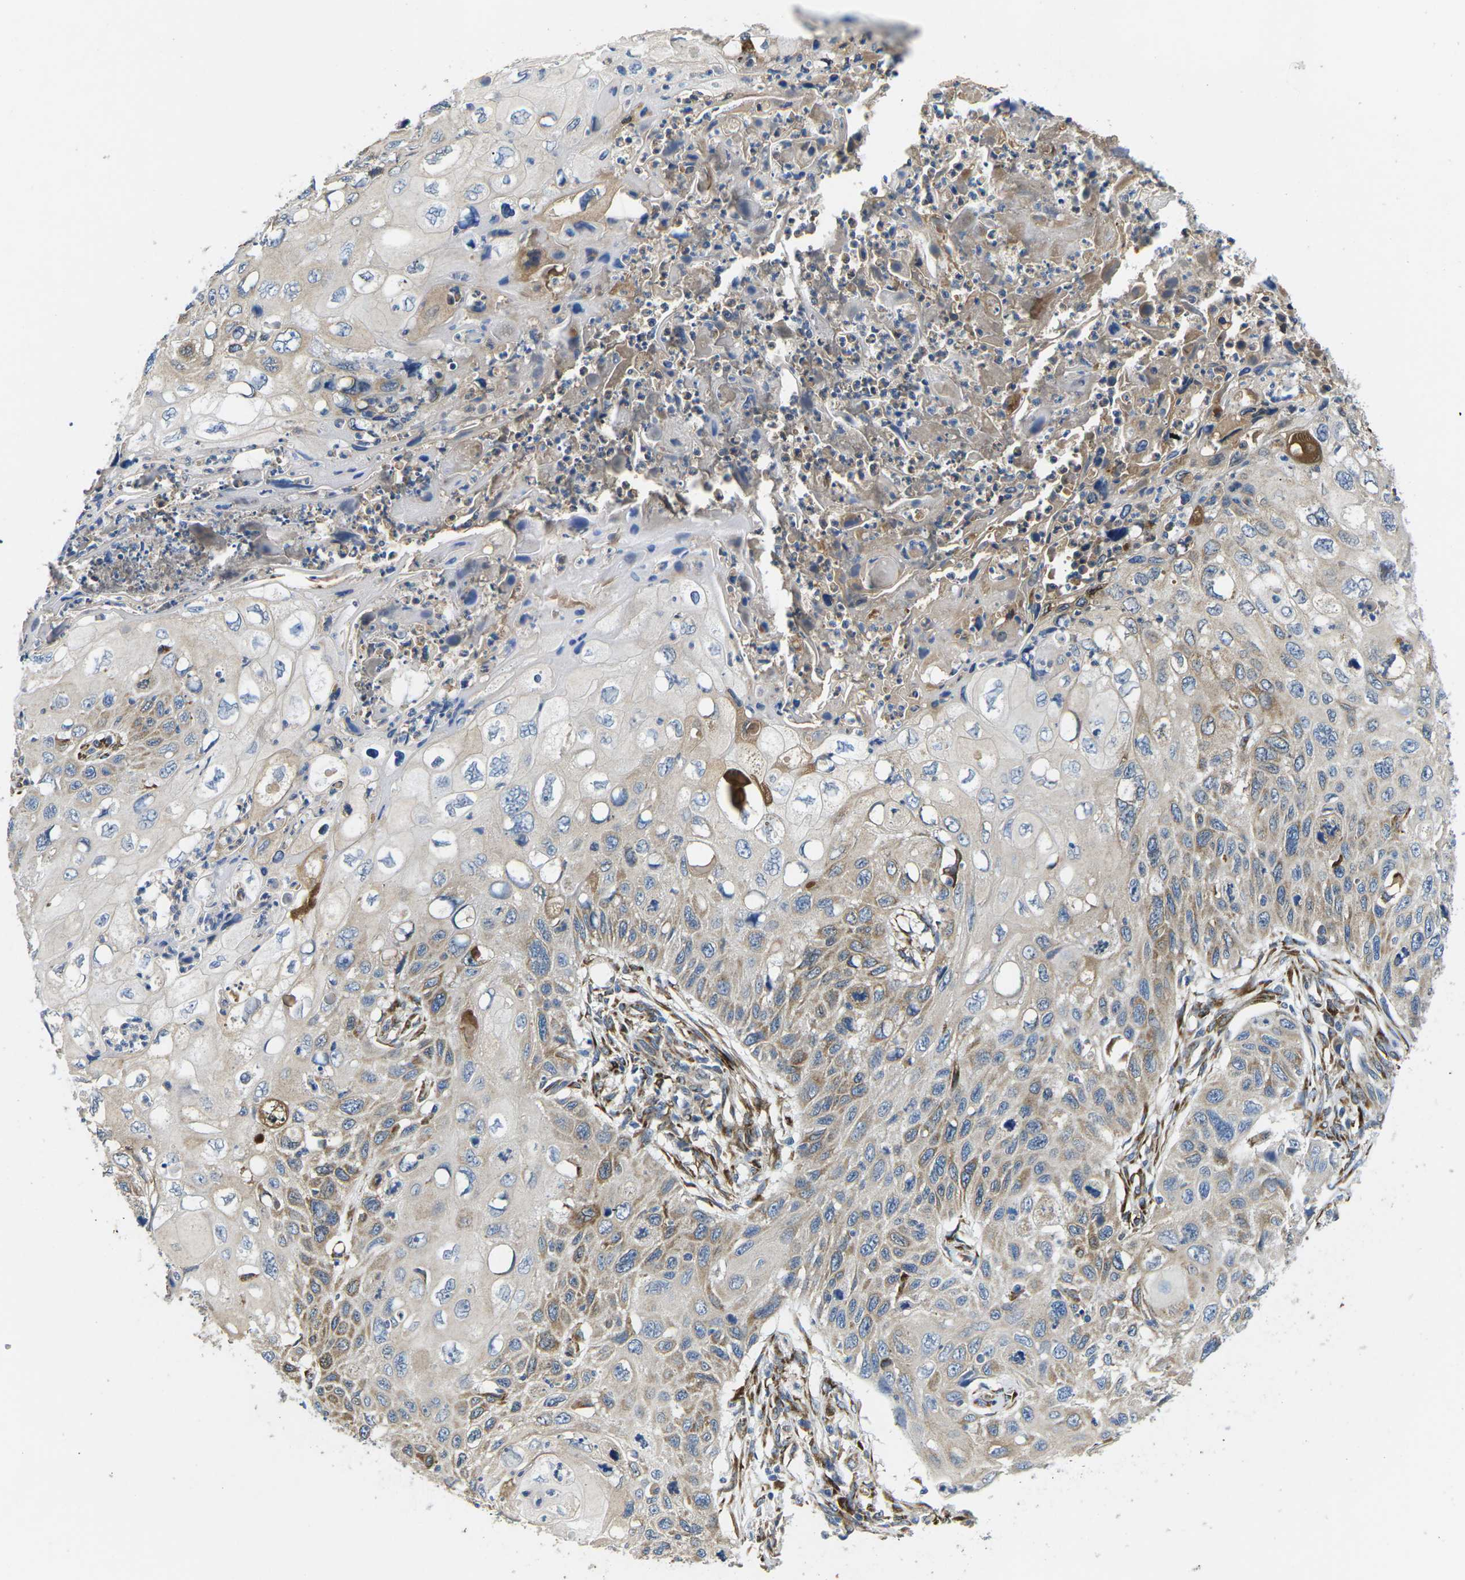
{"staining": {"intensity": "moderate", "quantity": "<25%", "location": "cytoplasmic/membranous"}, "tissue": "cervical cancer", "cell_type": "Tumor cells", "image_type": "cancer", "snomed": [{"axis": "morphology", "description": "Squamous cell carcinoma, NOS"}, {"axis": "topography", "description": "Cervix"}], "caption": "Brown immunohistochemical staining in human squamous cell carcinoma (cervical) shows moderate cytoplasmic/membranous positivity in approximately <25% of tumor cells.", "gene": "PDZD8", "patient": {"sex": "female", "age": 70}}